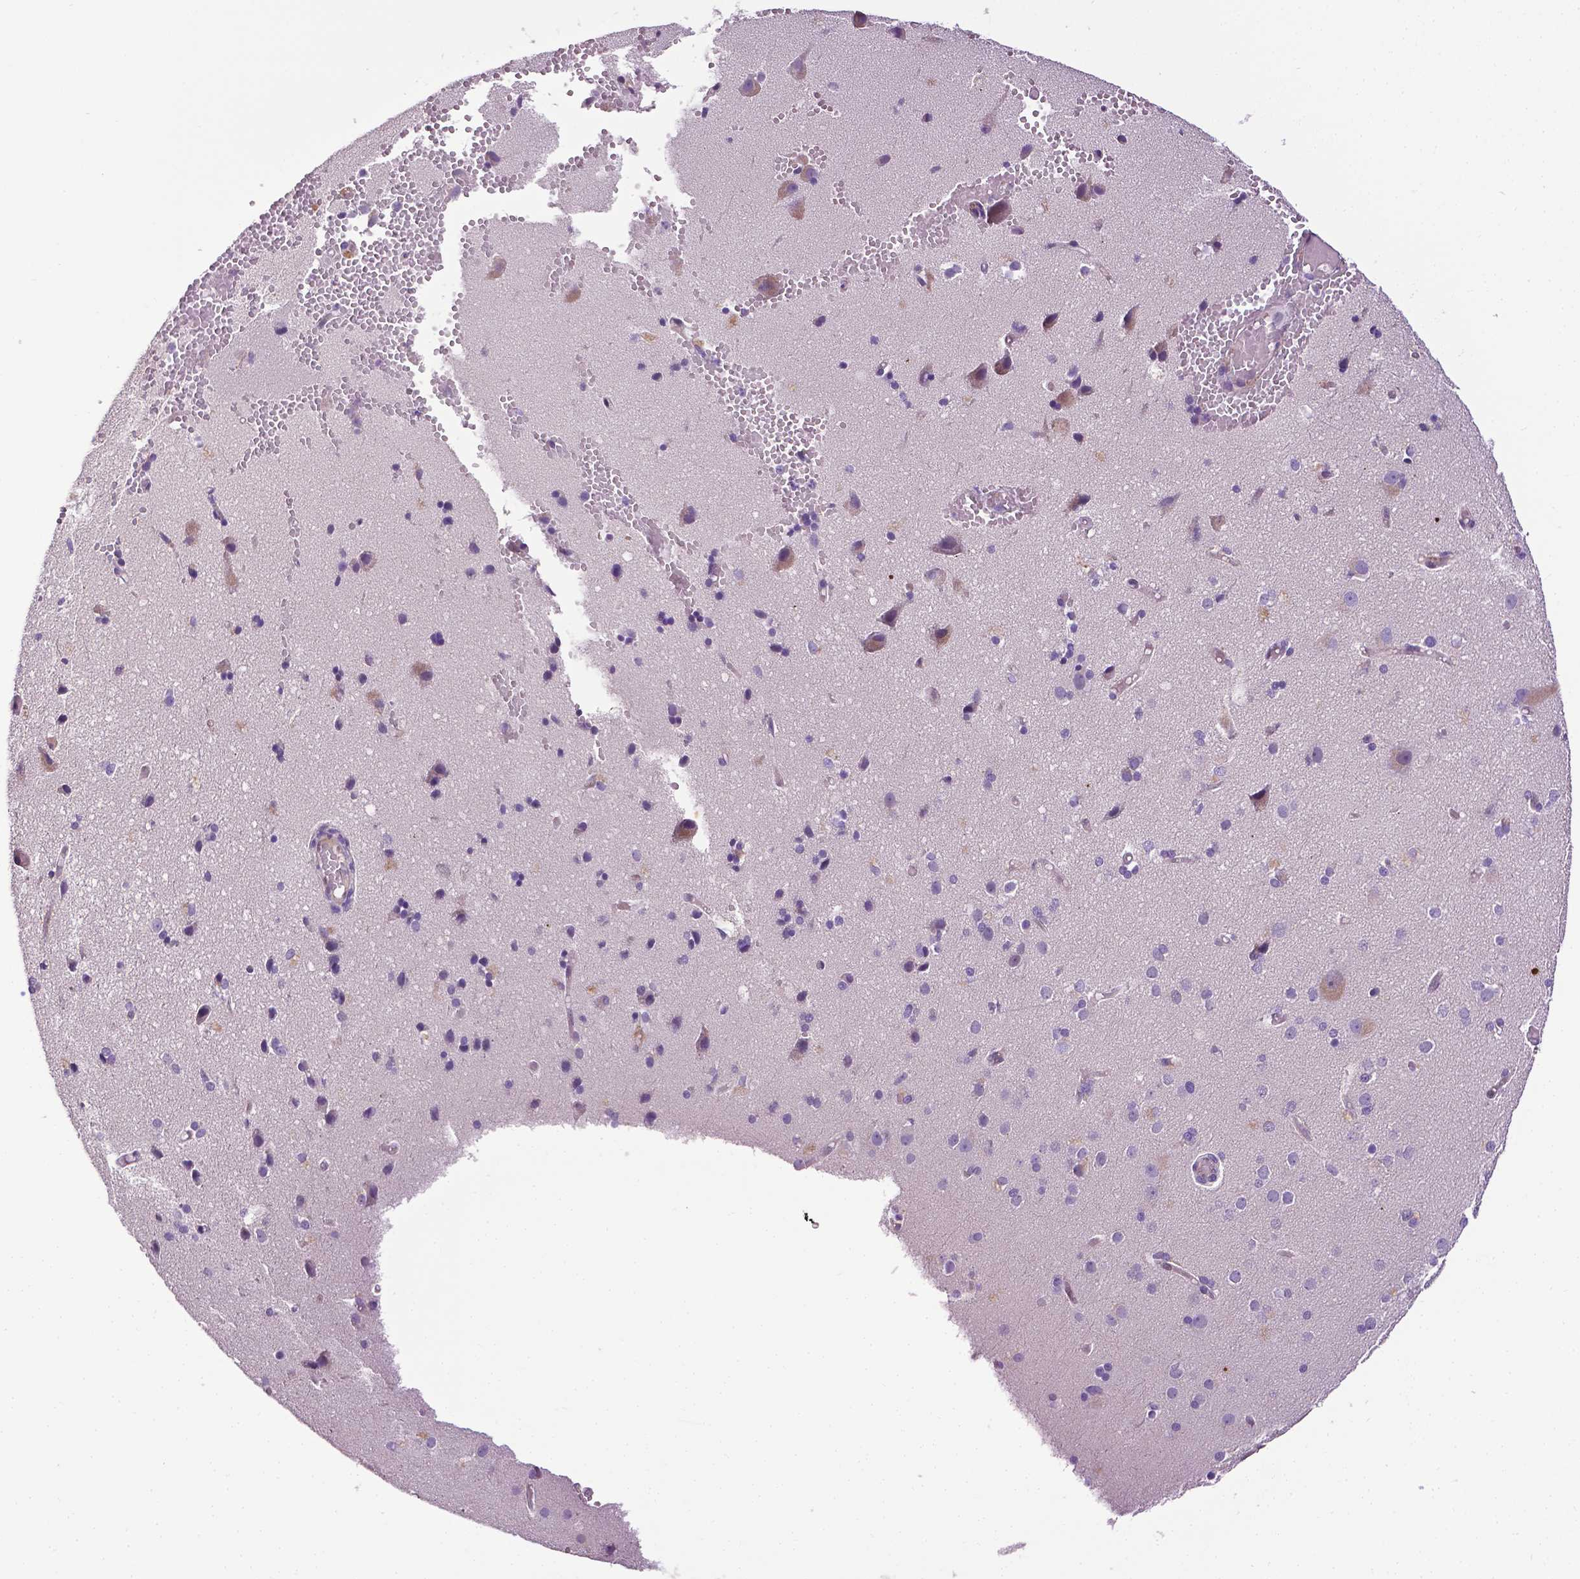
{"staining": {"intensity": "weak", "quantity": "<25%", "location": "cytoplasmic/membranous"}, "tissue": "cerebral cortex", "cell_type": "Endothelial cells", "image_type": "normal", "snomed": [{"axis": "morphology", "description": "Normal tissue, NOS"}, {"axis": "morphology", "description": "Glioma, malignant, High grade"}, {"axis": "topography", "description": "Cerebral cortex"}], "caption": "Immunohistochemistry (IHC) of unremarkable cerebral cortex exhibits no expression in endothelial cells.", "gene": "PTGER3", "patient": {"sex": "male", "age": 71}}